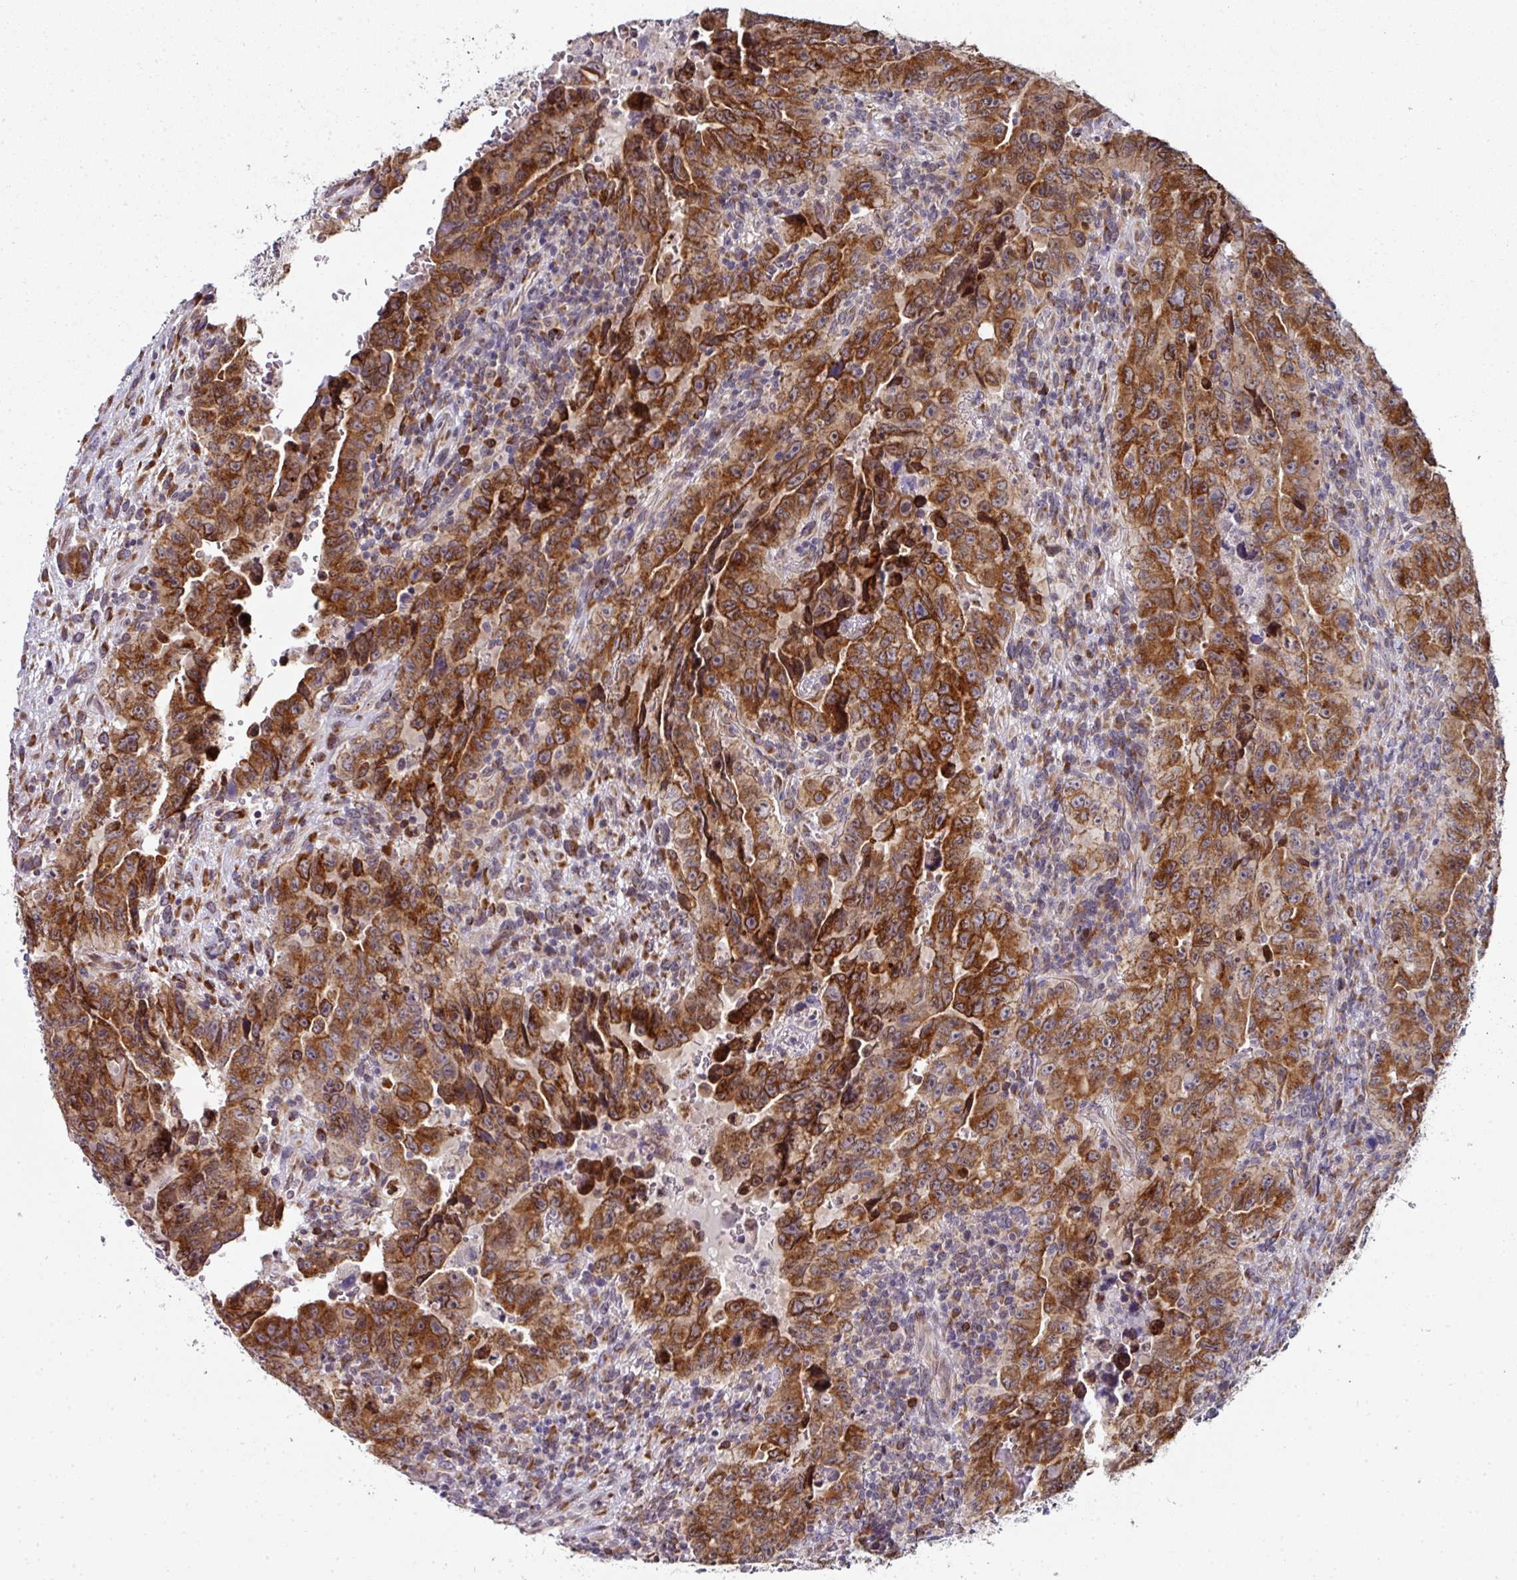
{"staining": {"intensity": "strong", "quantity": ">75%", "location": "cytoplasmic/membranous"}, "tissue": "testis cancer", "cell_type": "Tumor cells", "image_type": "cancer", "snomed": [{"axis": "morphology", "description": "Carcinoma, Embryonal, NOS"}, {"axis": "topography", "description": "Testis"}], "caption": "IHC photomicrograph of neoplastic tissue: human testis cancer stained using immunohistochemistry (IHC) demonstrates high levels of strong protein expression localized specifically in the cytoplasmic/membranous of tumor cells, appearing as a cytoplasmic/membranous brown color.", "gene": "APOLD1", "patient": {"sex": "male", "age": 24}}